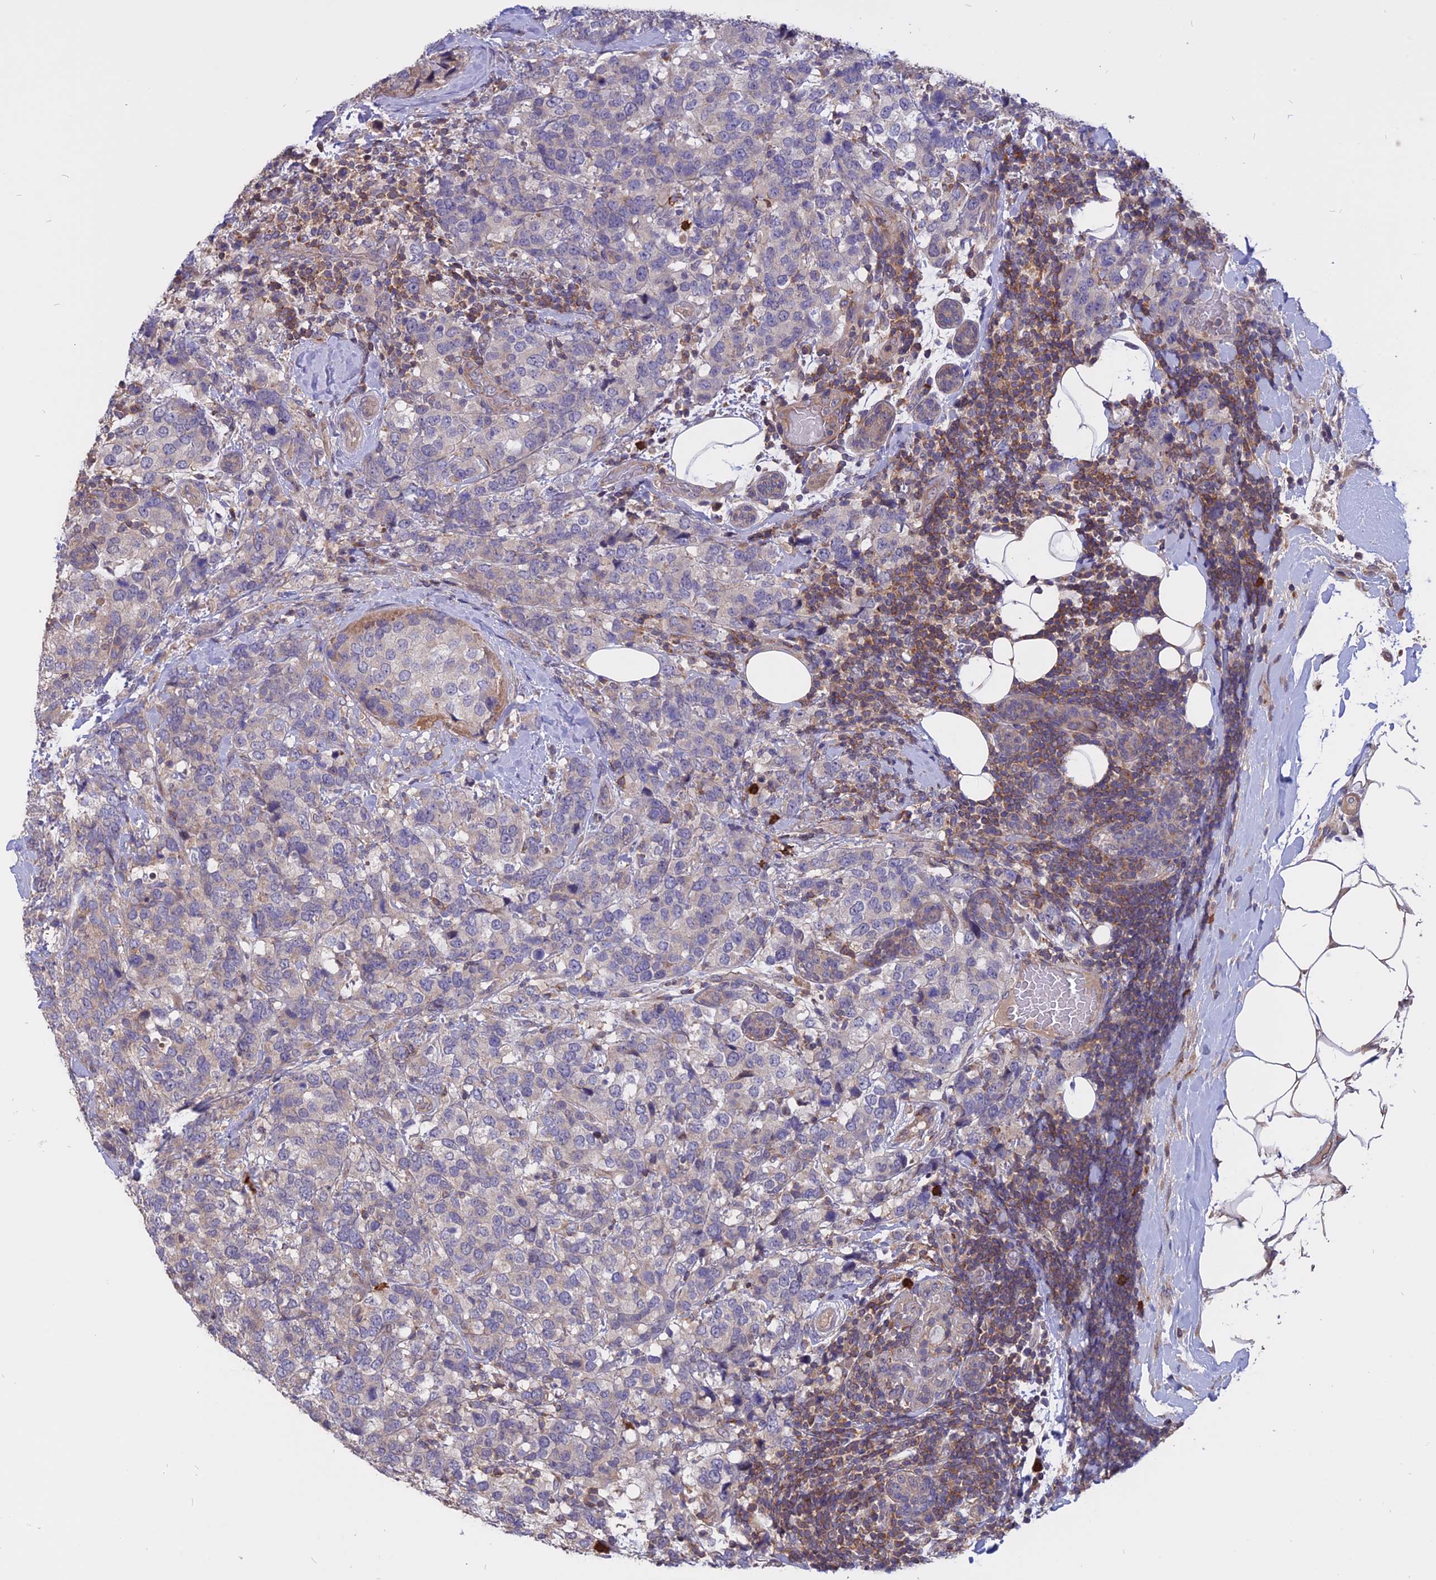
{"staining": {"intensity": "negative", "quantity": "none", "location": "none"}, "tissue": "breast cancer", "cell_type": "Tumor cells", "image_type": "cancer", "snomed": [{"axis": "morphology", "description": "Lobular carcinoma"}, {"axis": "topography", "description": "Breast"}], "caption": "Photomicrograph shows no significant protein staining in tumor cells of breast cancer (lobular carcinoma). (IHC, brightfield microscopy, high magnification).", "gene": "CARMIL2", "patient": {"sex": "female", "age": 59}}